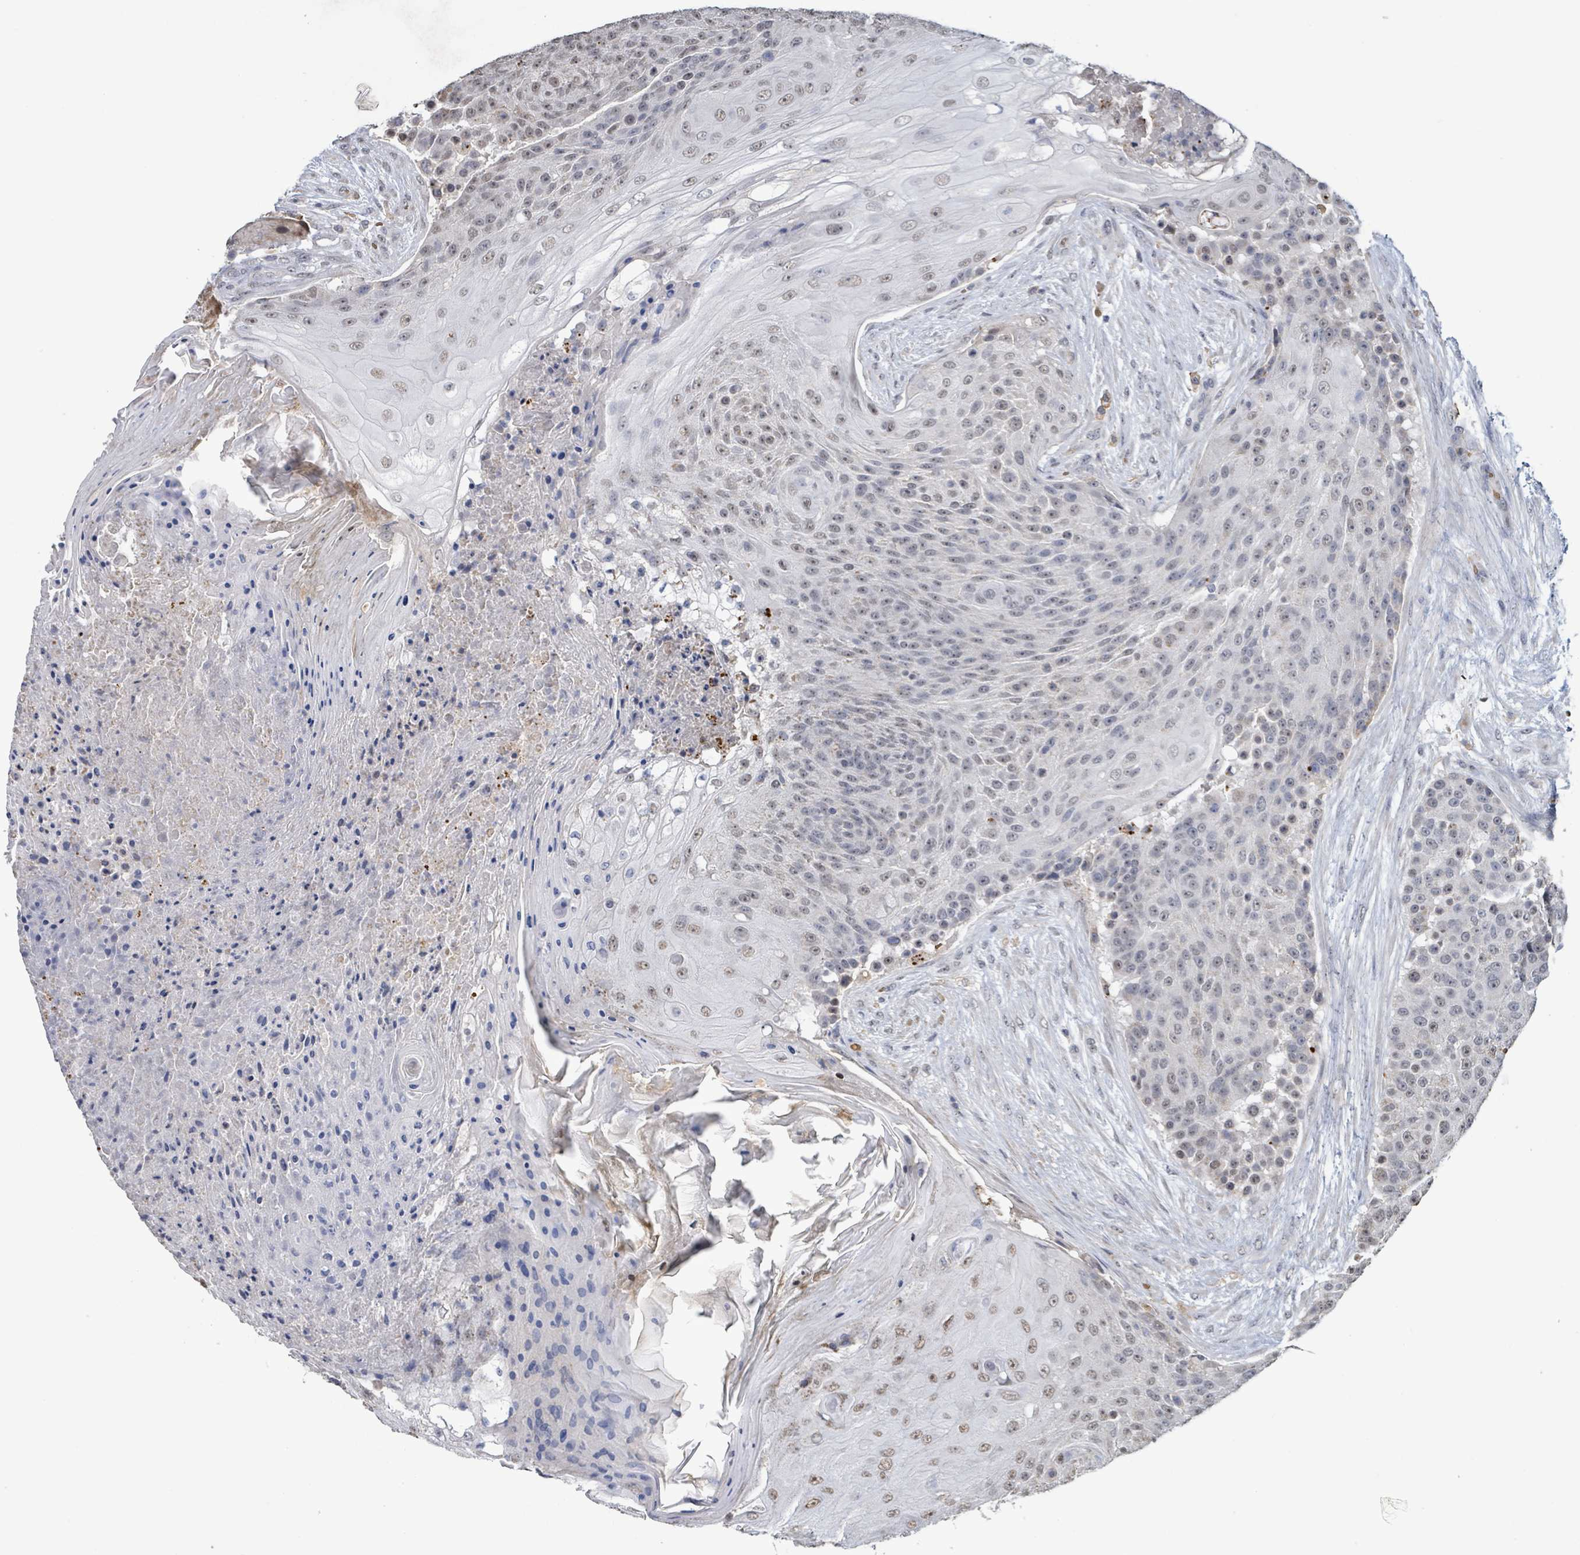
{"staining": {"intensity": "weak", "quantity": "25%-75%", "location": "nuclear"}, "tissue": "urothelial cancer", "cell_type": "Tumor cells", "image_type": "cancer", "snomed": [{"axis": "morphology", "description": "Urothelial carcinoma, High grade"}, {"axis": "topography", "description": "Urinary bladder"}], "caption": "IHC histopathology image of neoplastic tissue: human urothelial cancer stained using immunohistochemistry reveals low levels of weak protein expression localized specifically in the nuclear of tumor cells, appearing as a nuclear brown color.", "gene": "SEBOX", "patient": {"sex": "female", "age": 63}}